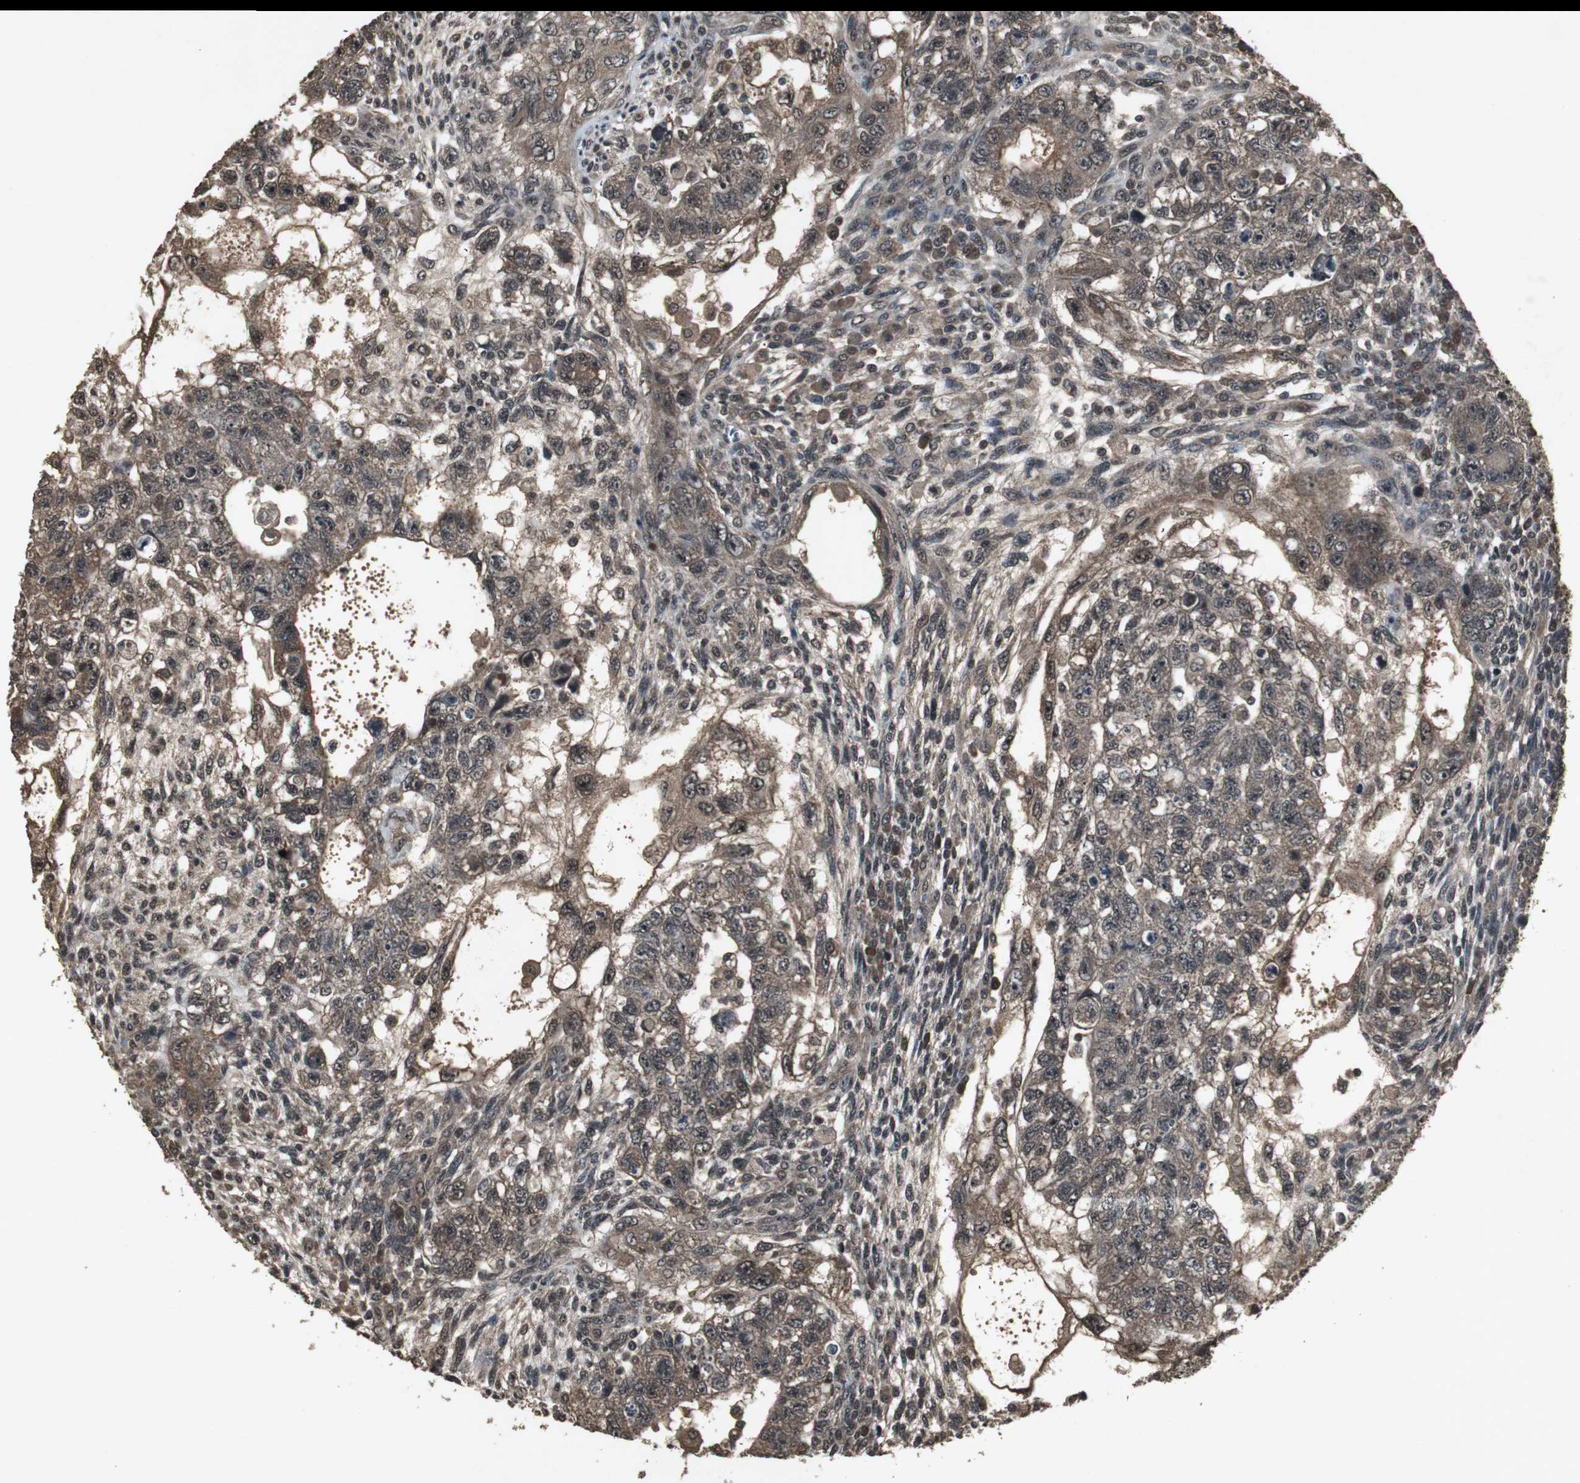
{"staining": {"intensity": "moderate", "quantity": ">75%", "location": "cytoplasmic/membranous,nuclear"}, "tissue": "testis cancer", "cell_type": "Tumor cells", "image_type": "cancer", "snomed": [{"axis": "morphology", "description": "Normal tissue, NOS"}, {"axis": "morphology", "description": "Carcinoma, Embryonal, NOS"}, {"axis": "topography", "description": "Testis"}], "caption": "A high-resolution micrograph shows IHC staining of testis embryonal carcinoma, which exhibits moderate cytoplasmic/membranous and nuclear positivity in approximately >75% of tumor cells. Using DAB (3,3'-diaminobenzidine) (brown) and hematoxylin (blue) stains, captured at high magnification using brightfield microscopy.", "gene": "EMX1", "patient": {"sex": "male", "age": 36}}